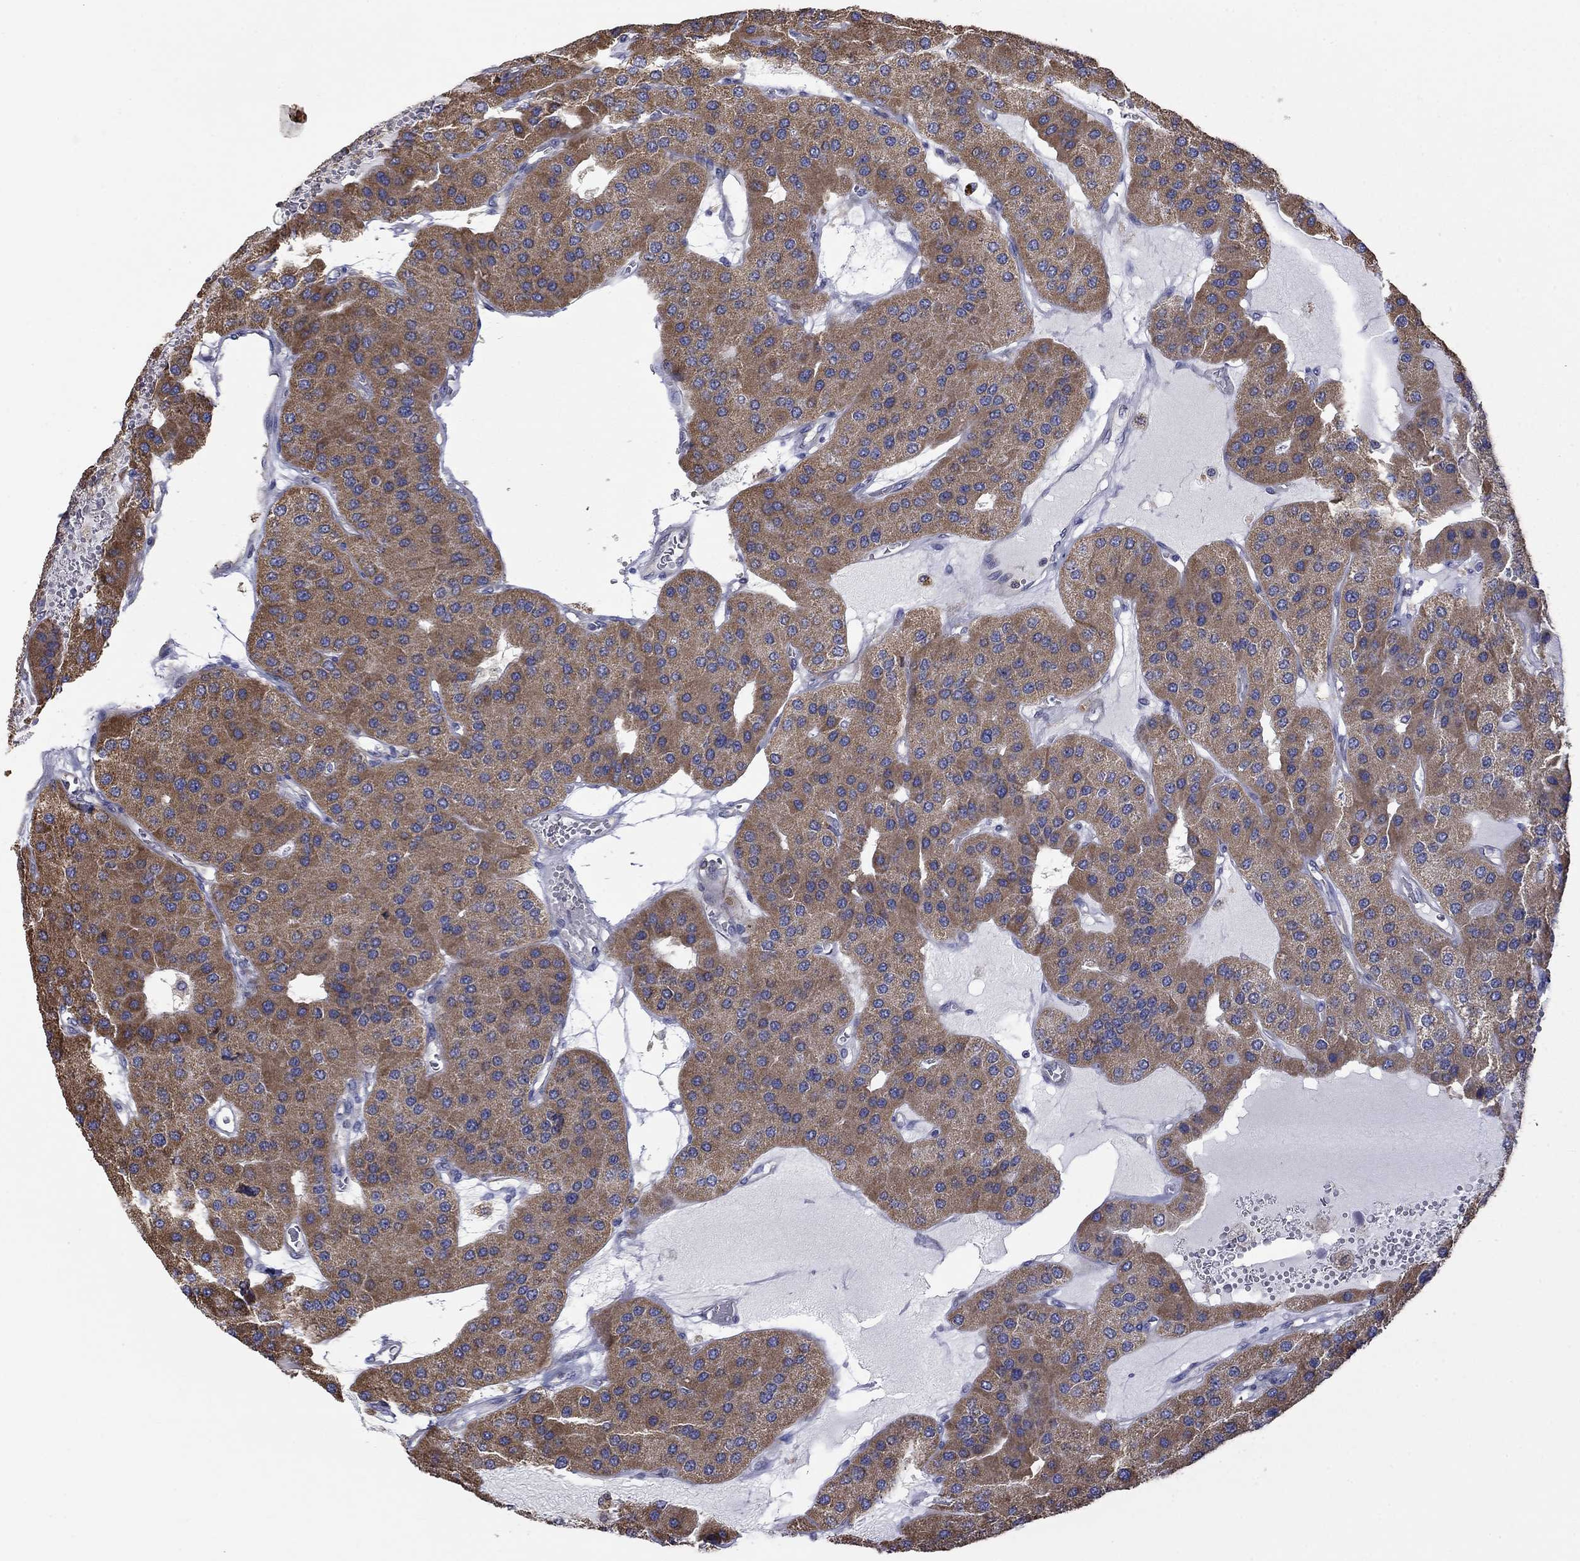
{"staining": {"intensity": "moderate", "quantity": ">75%", "location": "cytoplasmic/membranous"}, "tissue": "parathyroid gland", "cell_type": "Glandular cells", "image_type": "normal", "snomed": [{"axis": "morphology", "description": "Normal tissue, NOS"}, {"axis": "morphology", "description": "Adenoma, NOS"}, {"axis": "topography", "description": "Parathyroid gland"}], "caption": "A high-resolution image shows immunohistochemistry (IHC) staining of unremarkable parathyroid gland, which reveals moderate cytoplasmic/membranous expression in approximately >75% of glandular cells.", "gene": "CAMKK2", "patient": {"sex": "female", "age": 86}}